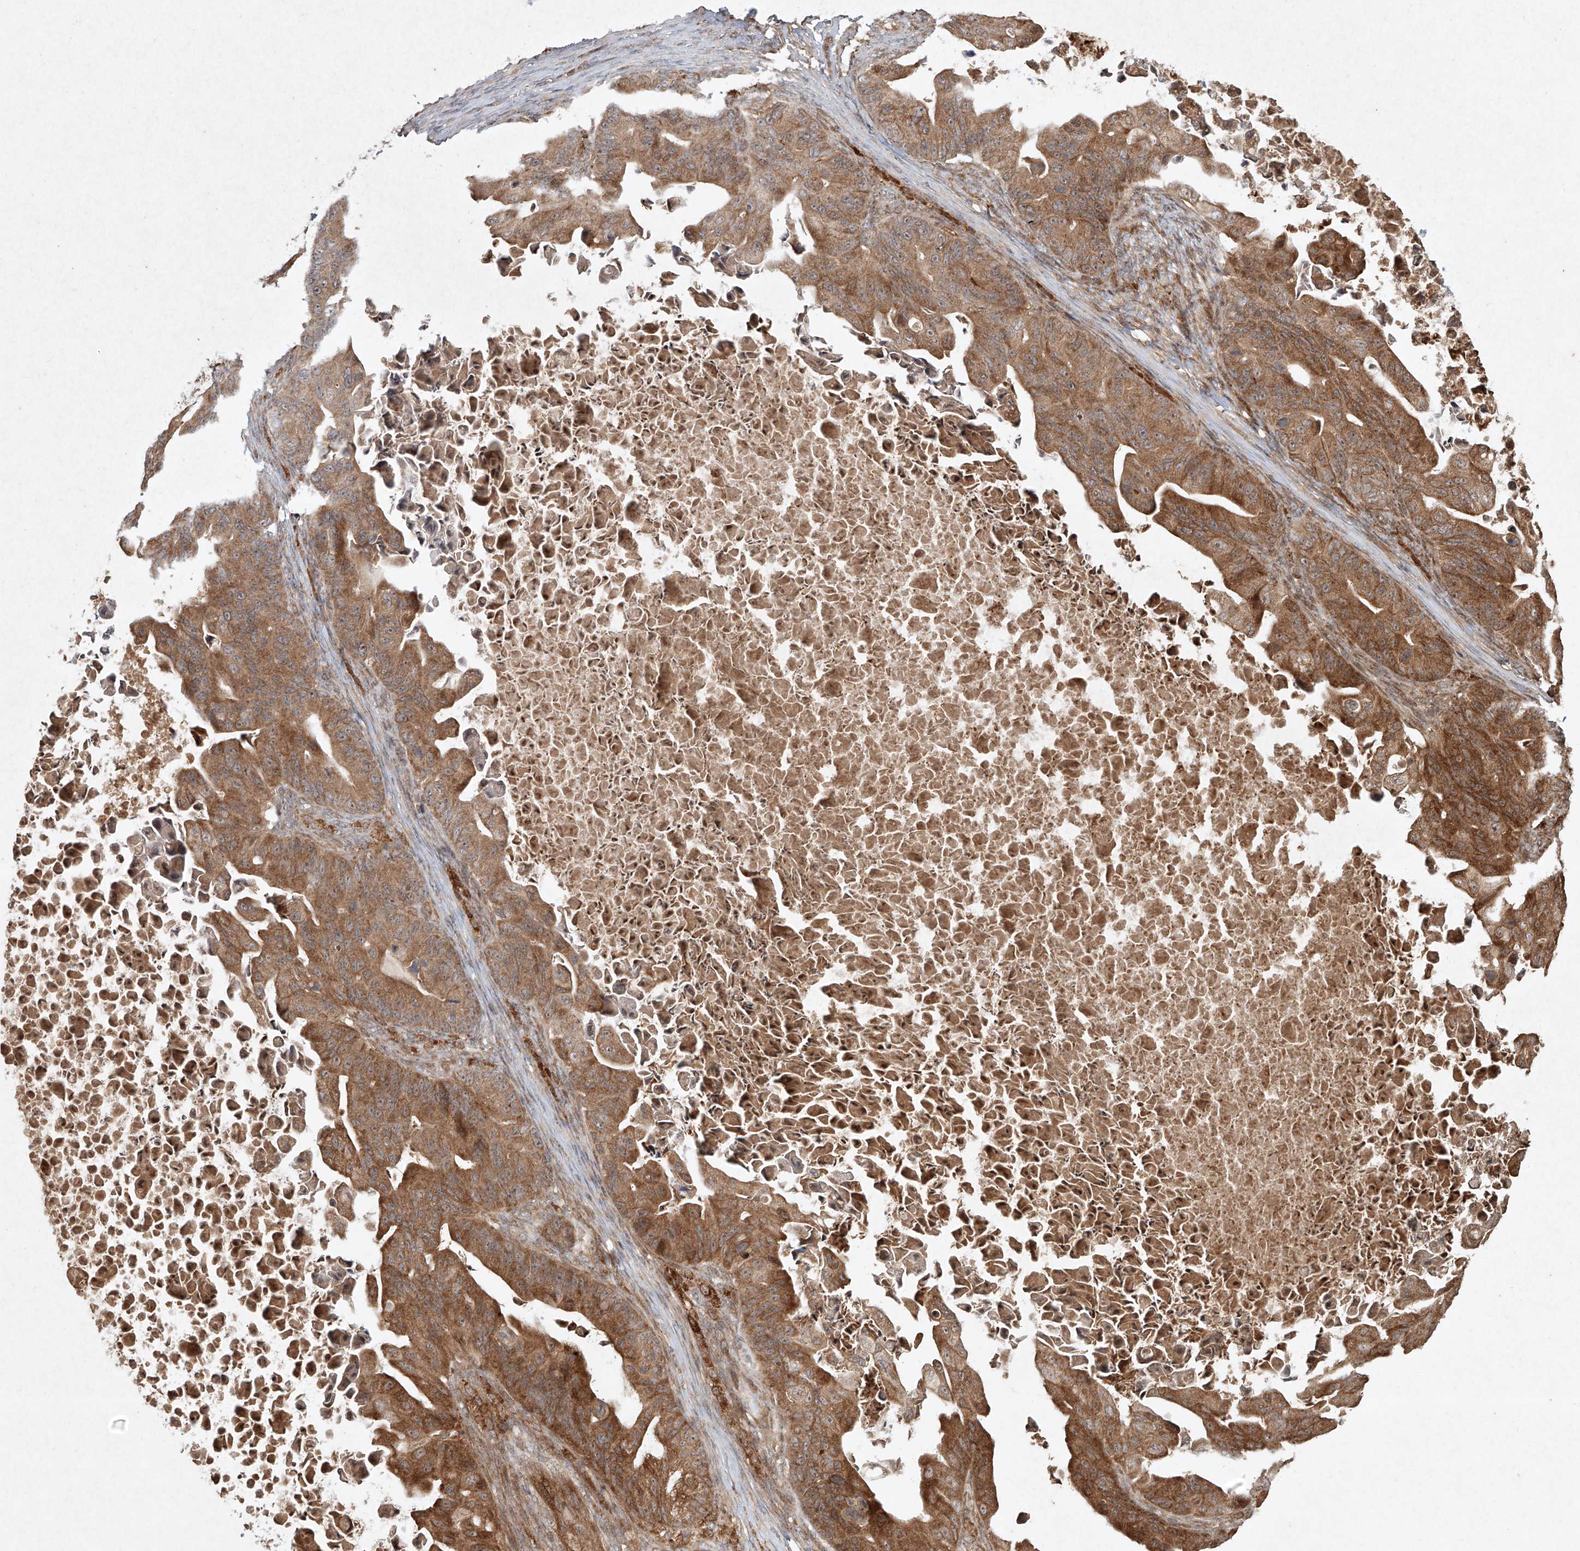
{"staining": {"intensity": "moderate", "quantity": ">75%", "location": "cytoplasmic/membranous"}, "tissue": "ovarian cancer", "cell_type": "Tumor cells", "image_type": "cancer", "snomed": [{"axis": "morphology", "description": "Cystadenocarcinoma, mucinous, NOS"}, {"axis": "topography", "description": "Ovary"}], "caption": "A brown stain shows moderate cytoplasmic/membranous positivity of a protein in human mucinous cystadenocarcinoma (ovarian) tumor cells.", "gene": "CYYR1", "patient": {"sex": "female", "age": 37}}